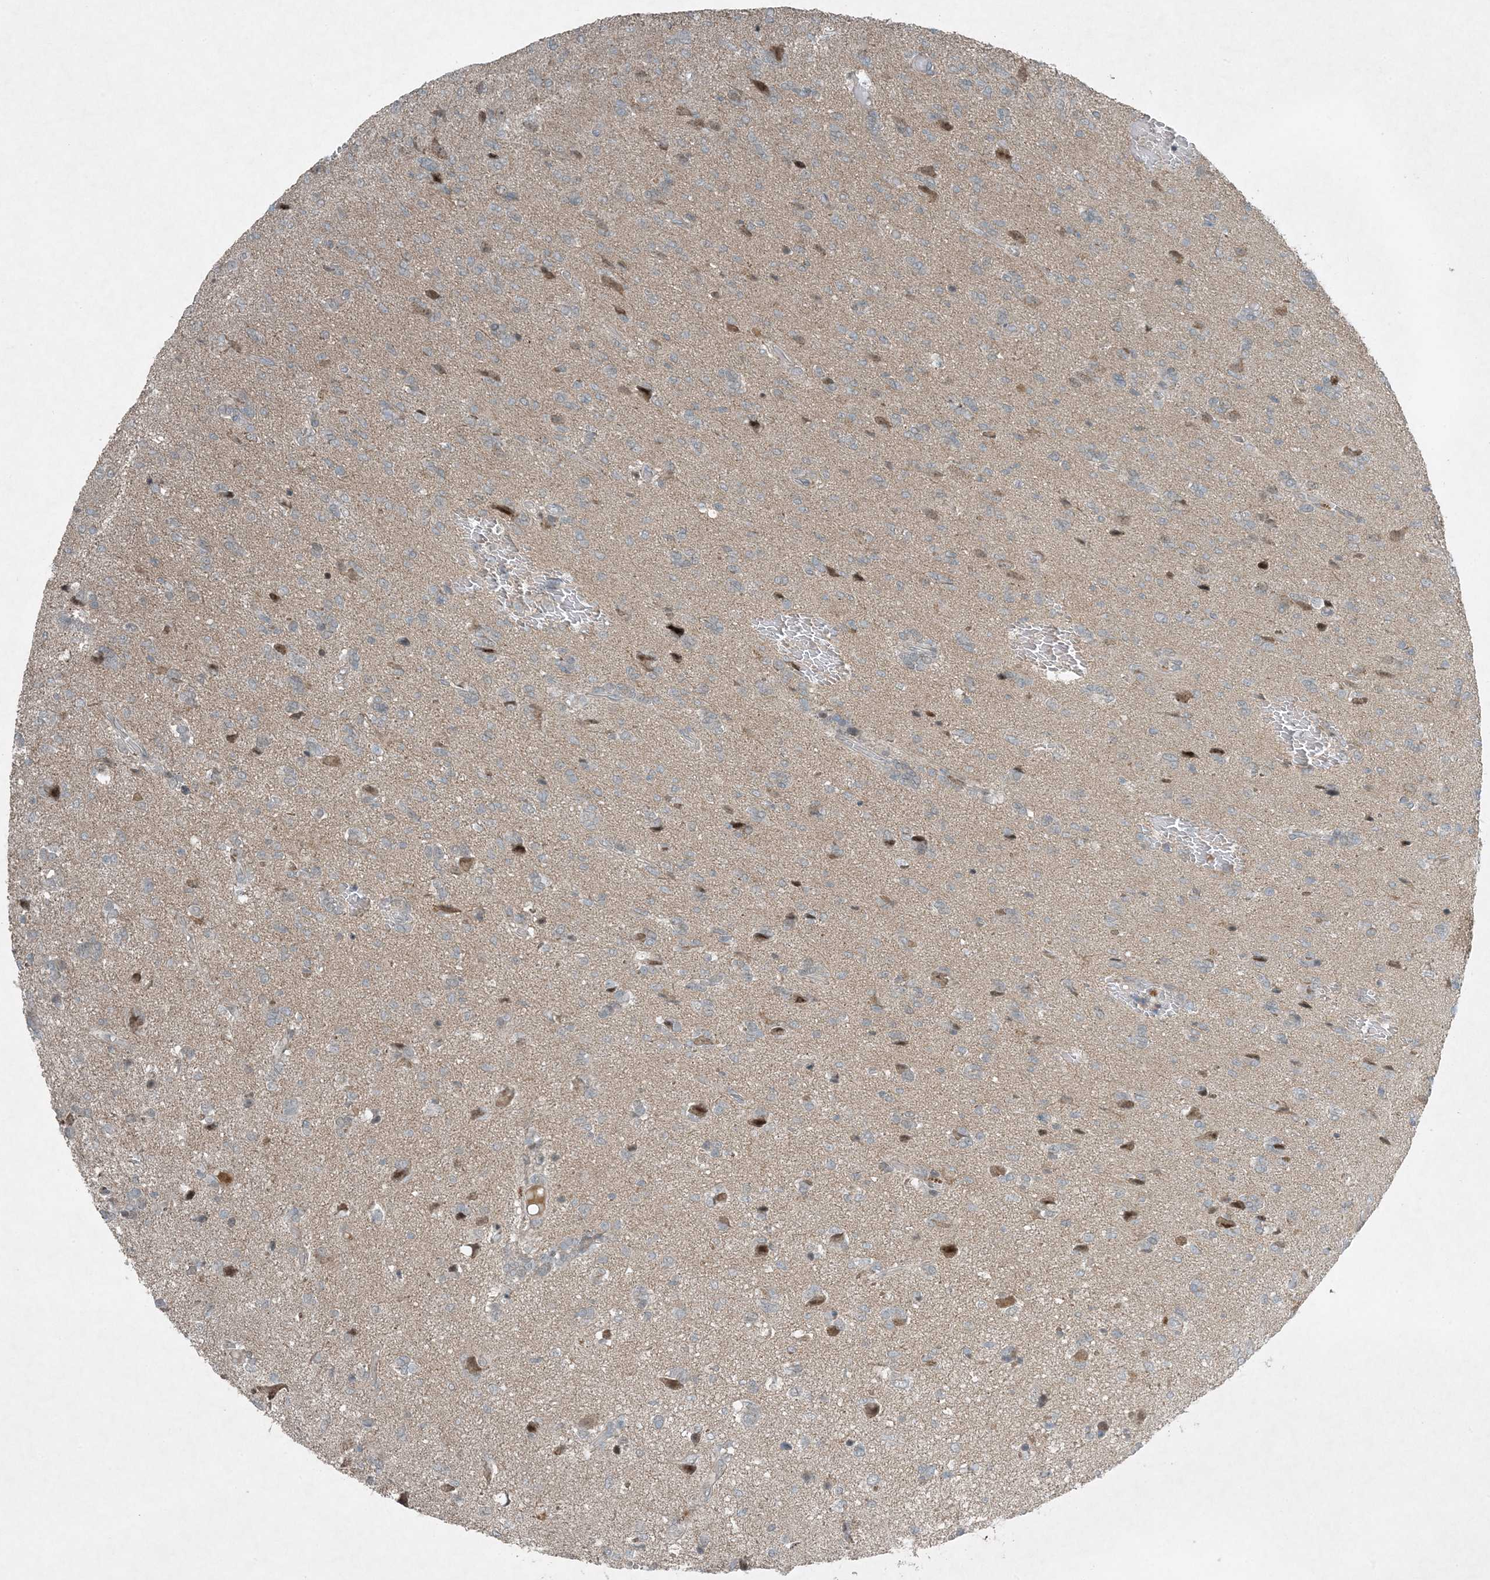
{"staining": {"intensity": "weak", "quantity": "<25%", "location": "cytoplasmic/membranous"}, "tissue": "glioma", "cell_type": "Tumor cells", "image_type": "cancer", "snomed": [{"axis": "morphology", "description": "Glioma, malignant, High grade"}, {"axis": "topography", "description": "Brain"}], "caption": "Immunohistochemical staining of glioma demonstrates no significant positivity in tumor cells.", "gene": "MITD1", "patient": {"sex": "female", "age": 59}}